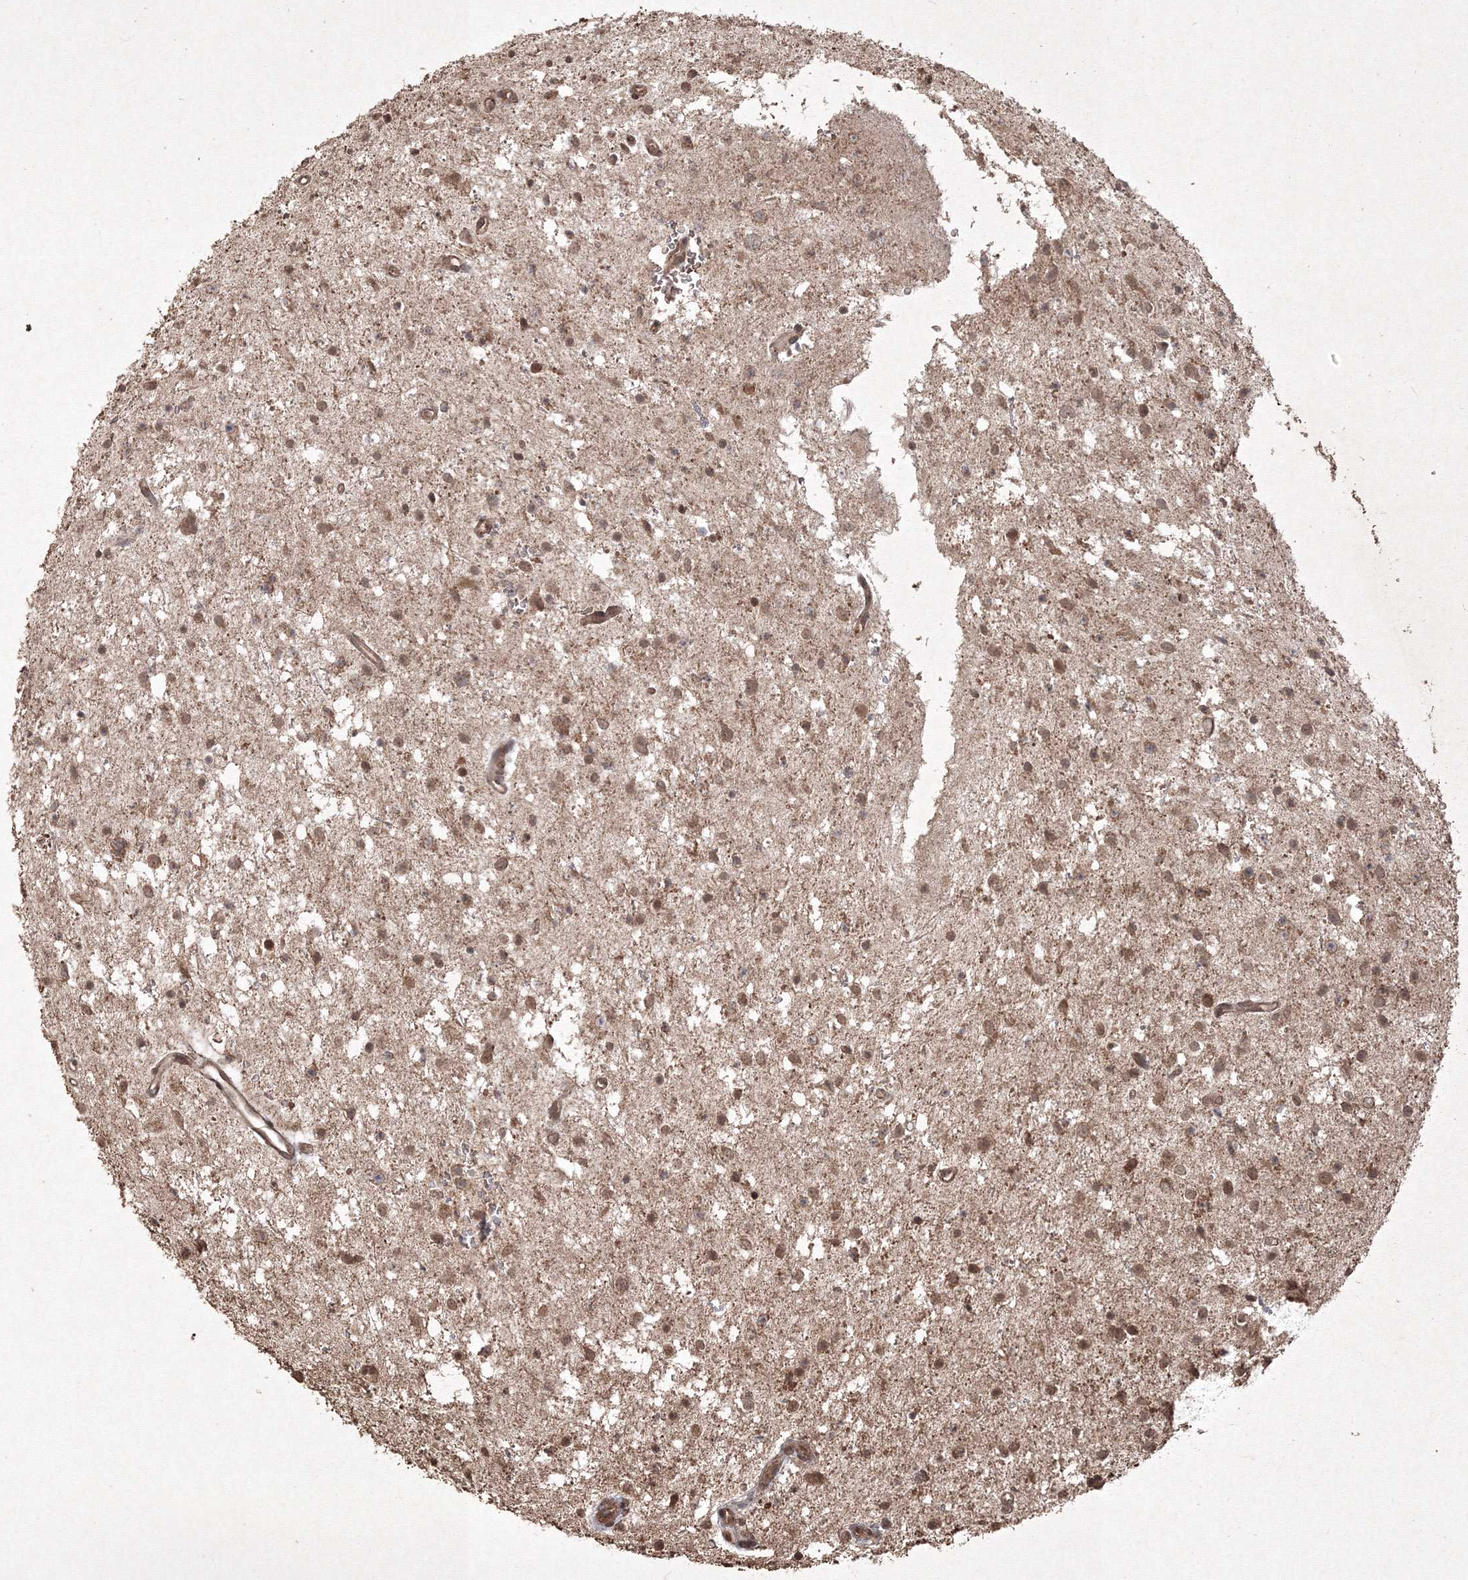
{"staining": {"intensity": "weak", "quantity": ">75%", "location": "cytoplasmic/membranous,nuclear"}, "tissue": "glioma", "cell_type": "Tumor cells", "image_type": "cancer", "snomed": [{"axis": "morphology", "description": "Glioma, malignant, Low grade"}, {"axis": "topography", "description": "Brain"}], "caption": "Tumor cells display low levels of weak cytoplasmic/membranous and nuclear staining in about >75% of cells in human glioma. (DAB IHC with brightfield microscopy, high magnification).", "gene": "PELI3", "patient": {"sex": "female", "age": 37}}